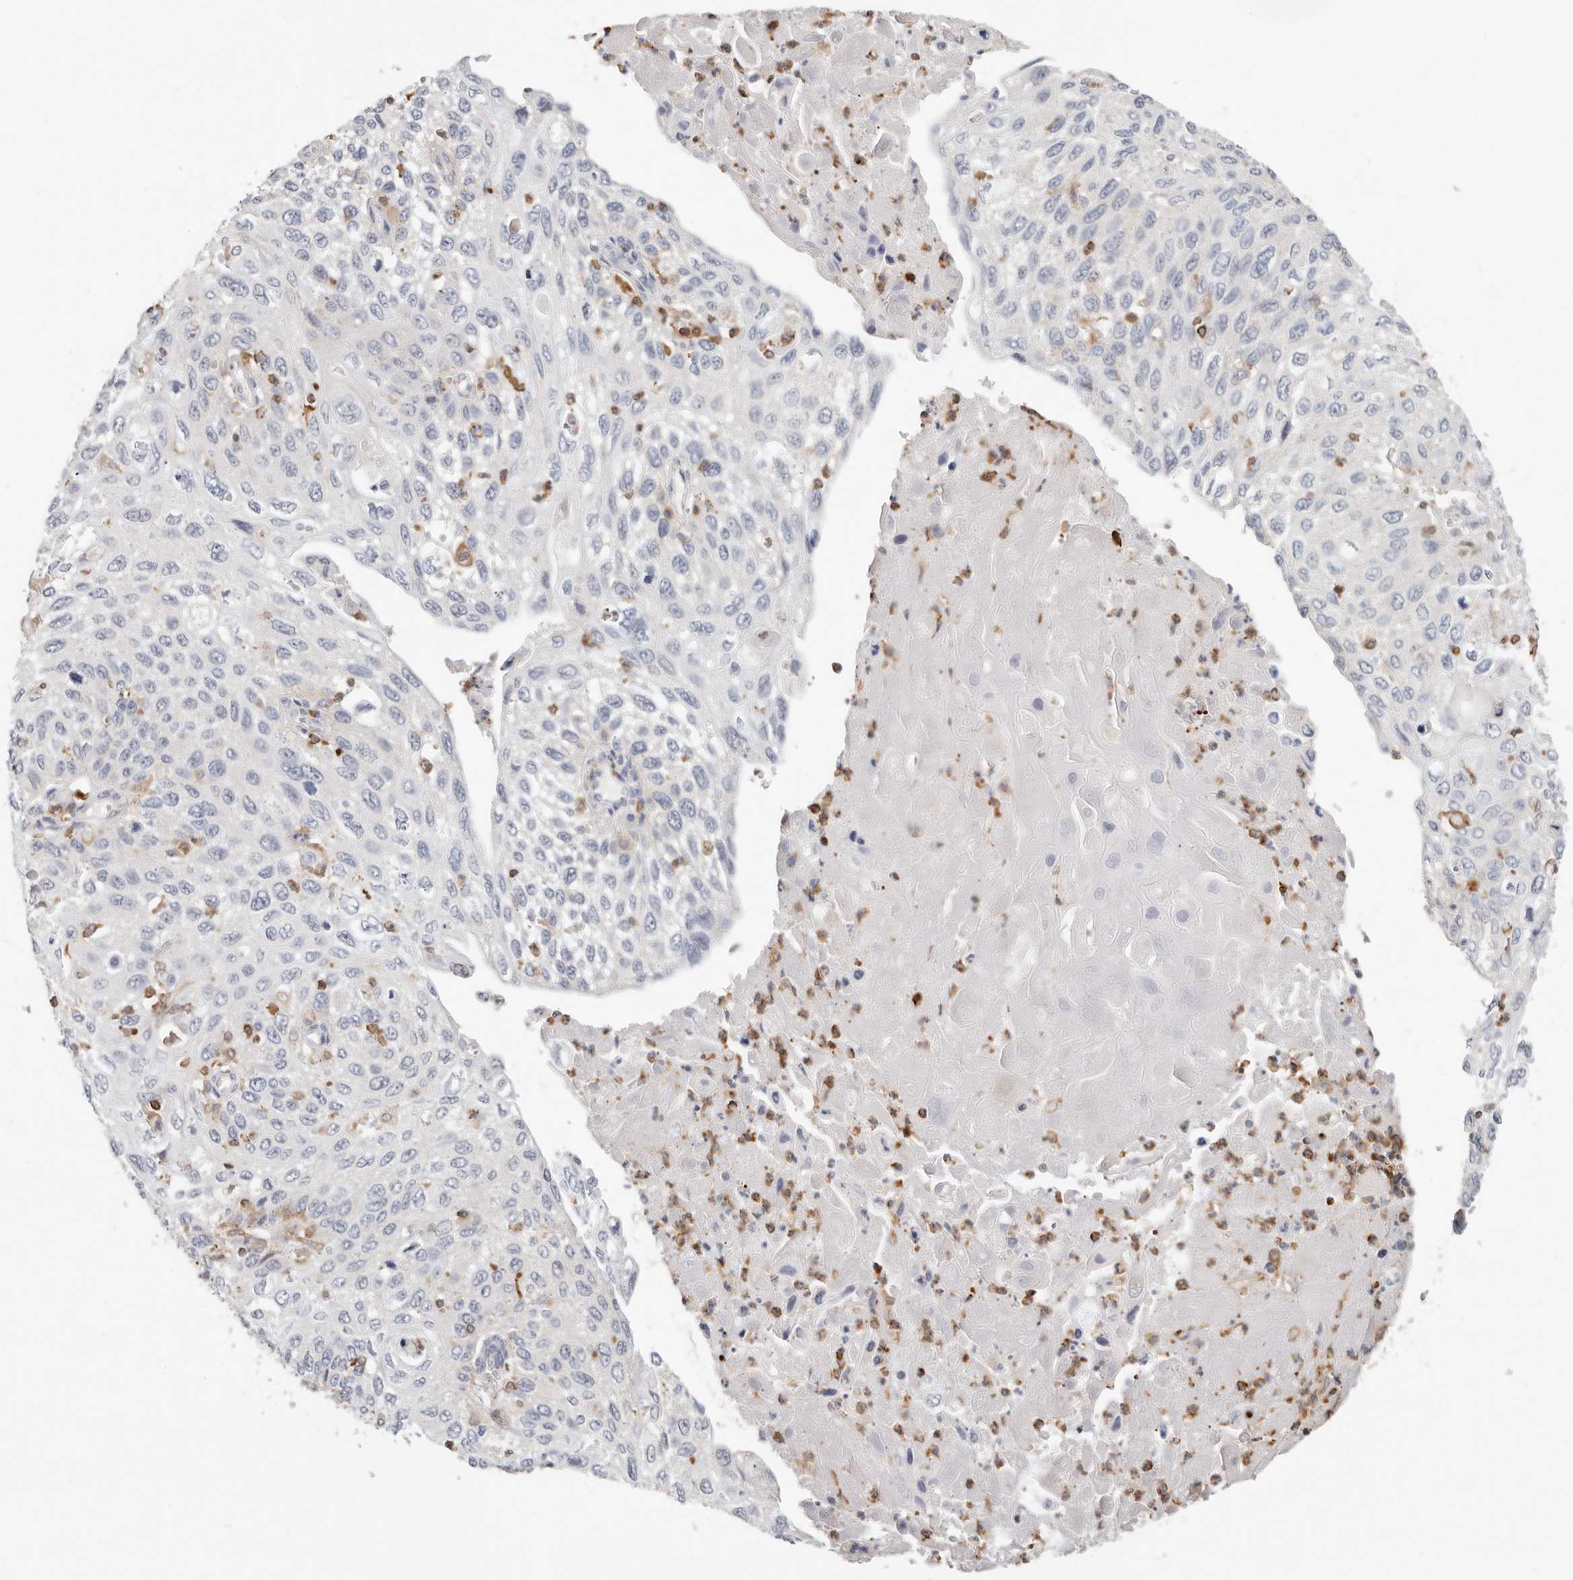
{"staining": {"intensity": "negative", "quantity": "none", "location": "none"}, "tissue": "cervical cancer", "cell_type": "Tumor cells", "image_type": "cancer", "snomed": [{"axis": "morphology", "description": "Squamous cell carcinoma, NOS"}, {"axis": "topography", "description": "Cervix"}], "caption": "This histopathology image is of cervical cancer (squamous cell carcinoma) stained with immunohistochemistry (IHC) to label a protein in brown with the nuclei are counter-stained blue. There is no staining in tumor cells. The staining is performed using DAB (3,3'-diaminobenzidine) brown chromogen with nuclei counter-stained in using hematoxylin.", "gene": "TMEM63B", "patient": {"sex": "female", "age": 70}}